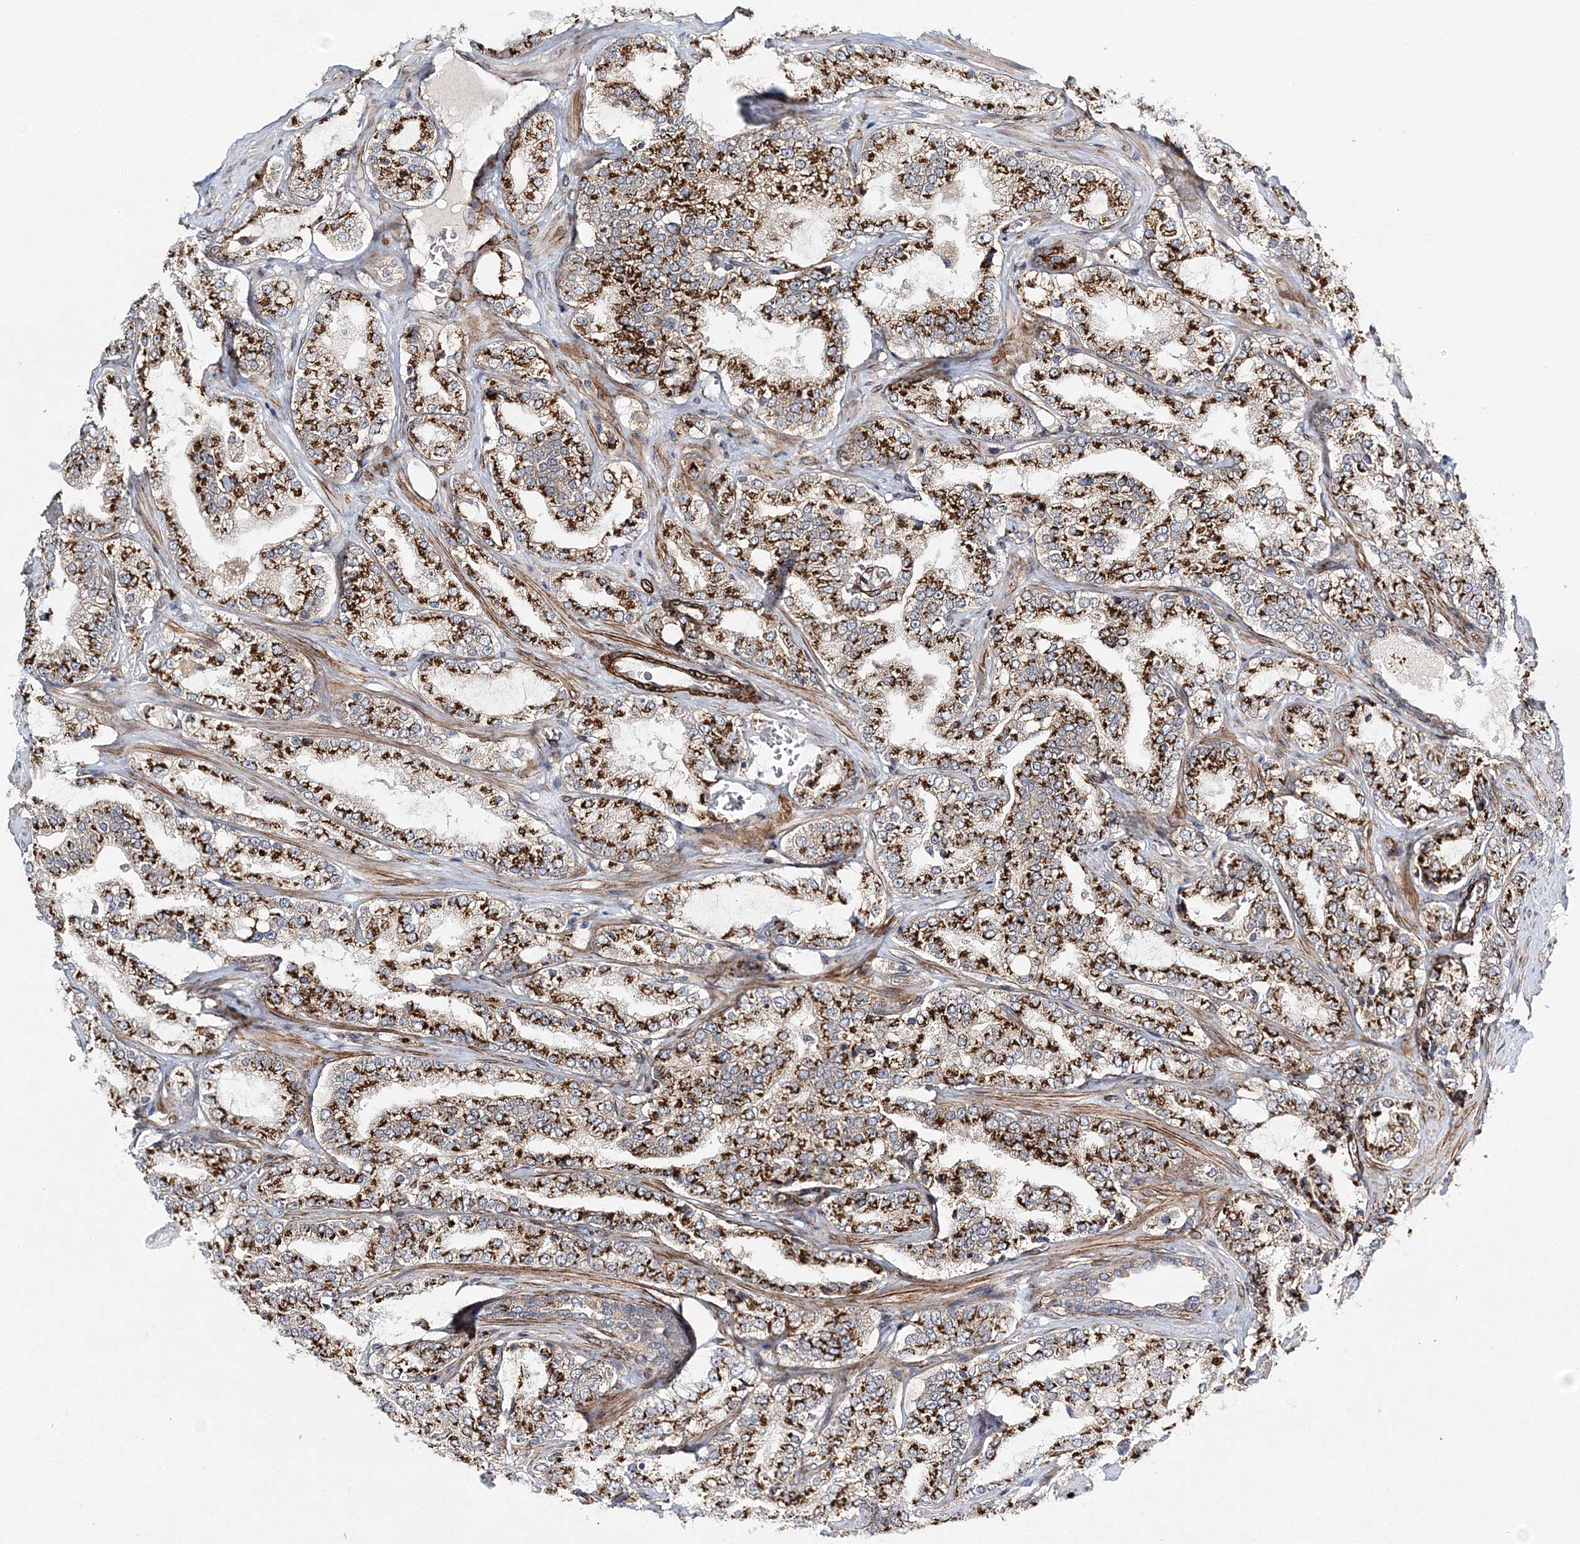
{"staining": {"intensity": "strong", "quantity": ">75%", "location": "cytoplasmic/membranous"}, "tissue": "prostate cancer", "cell_type": "Tumor cells", "image_type": "cancer", "snomed": [{"axis": "morphology", "description": "Adenocarcinoma, High grade"}, {"axis": "topography", "description": "Prostate"}], "caption": "Strong cytoplasmic/membranous positivity for a protein is identified in about >75% of tumor cells of prostate cancer using immunohistochemistry (IHC).", "gene": "NBAS", "patient": {"sex": "male", "age": 64}}